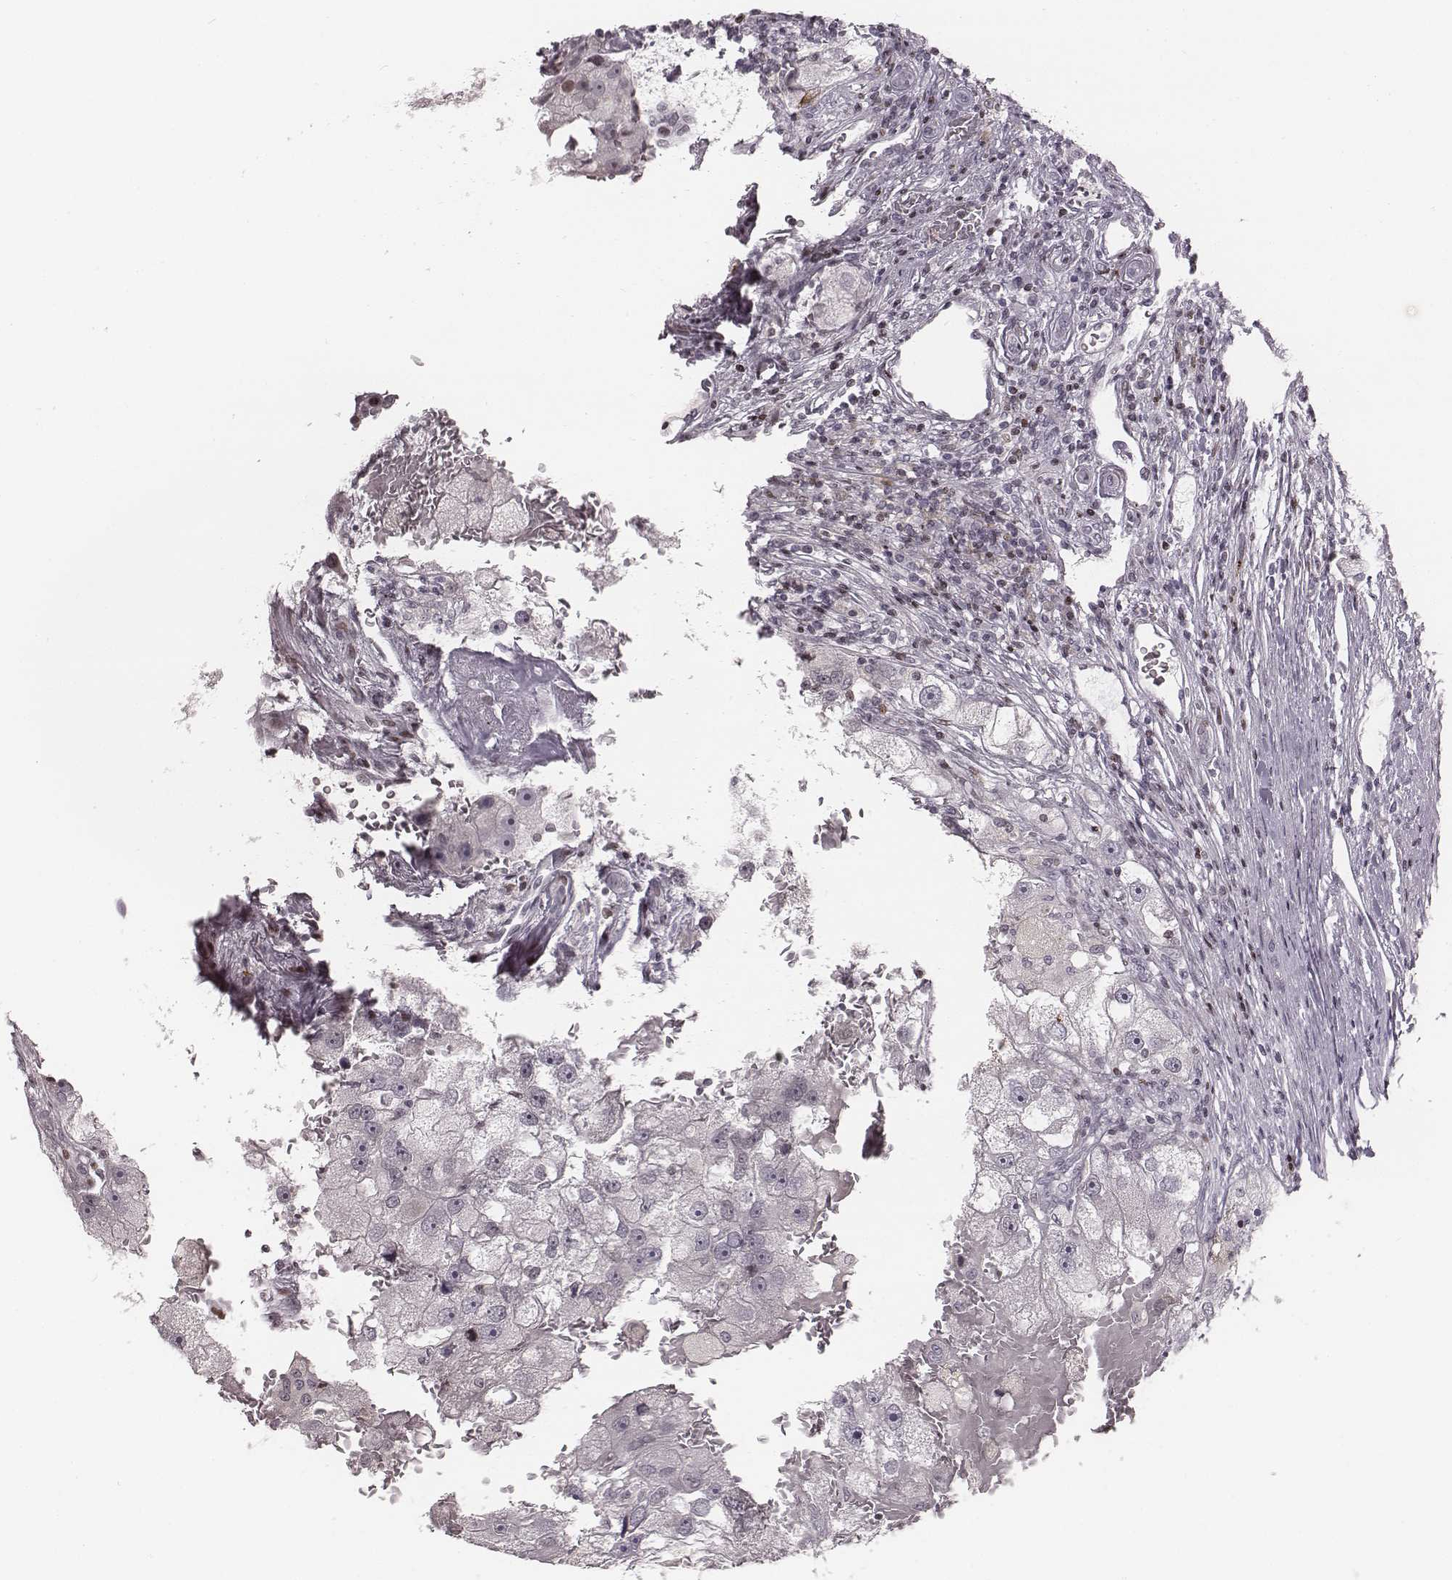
{"staining": {"intensity": "negative", "quantity": "none", "location": "none"}, "tissue": "renal cancer", "cell_type": "Tumor cells", "image_type": "cancer", "snomed": [{"axis": "morphology", "description": "Adenocarcinoma, NOS"}, {"axis": "topography", "description": "Kidney"}], "caption": "Immunohistochemistry (IHC) of human renal cancer (adenocarcinoma) demonstrates no expression in tumor cells. (IHC, brightfield microscopy, high magnification).", "gene": "NDC1", "patient": {"sex": "male", "age": 63}}